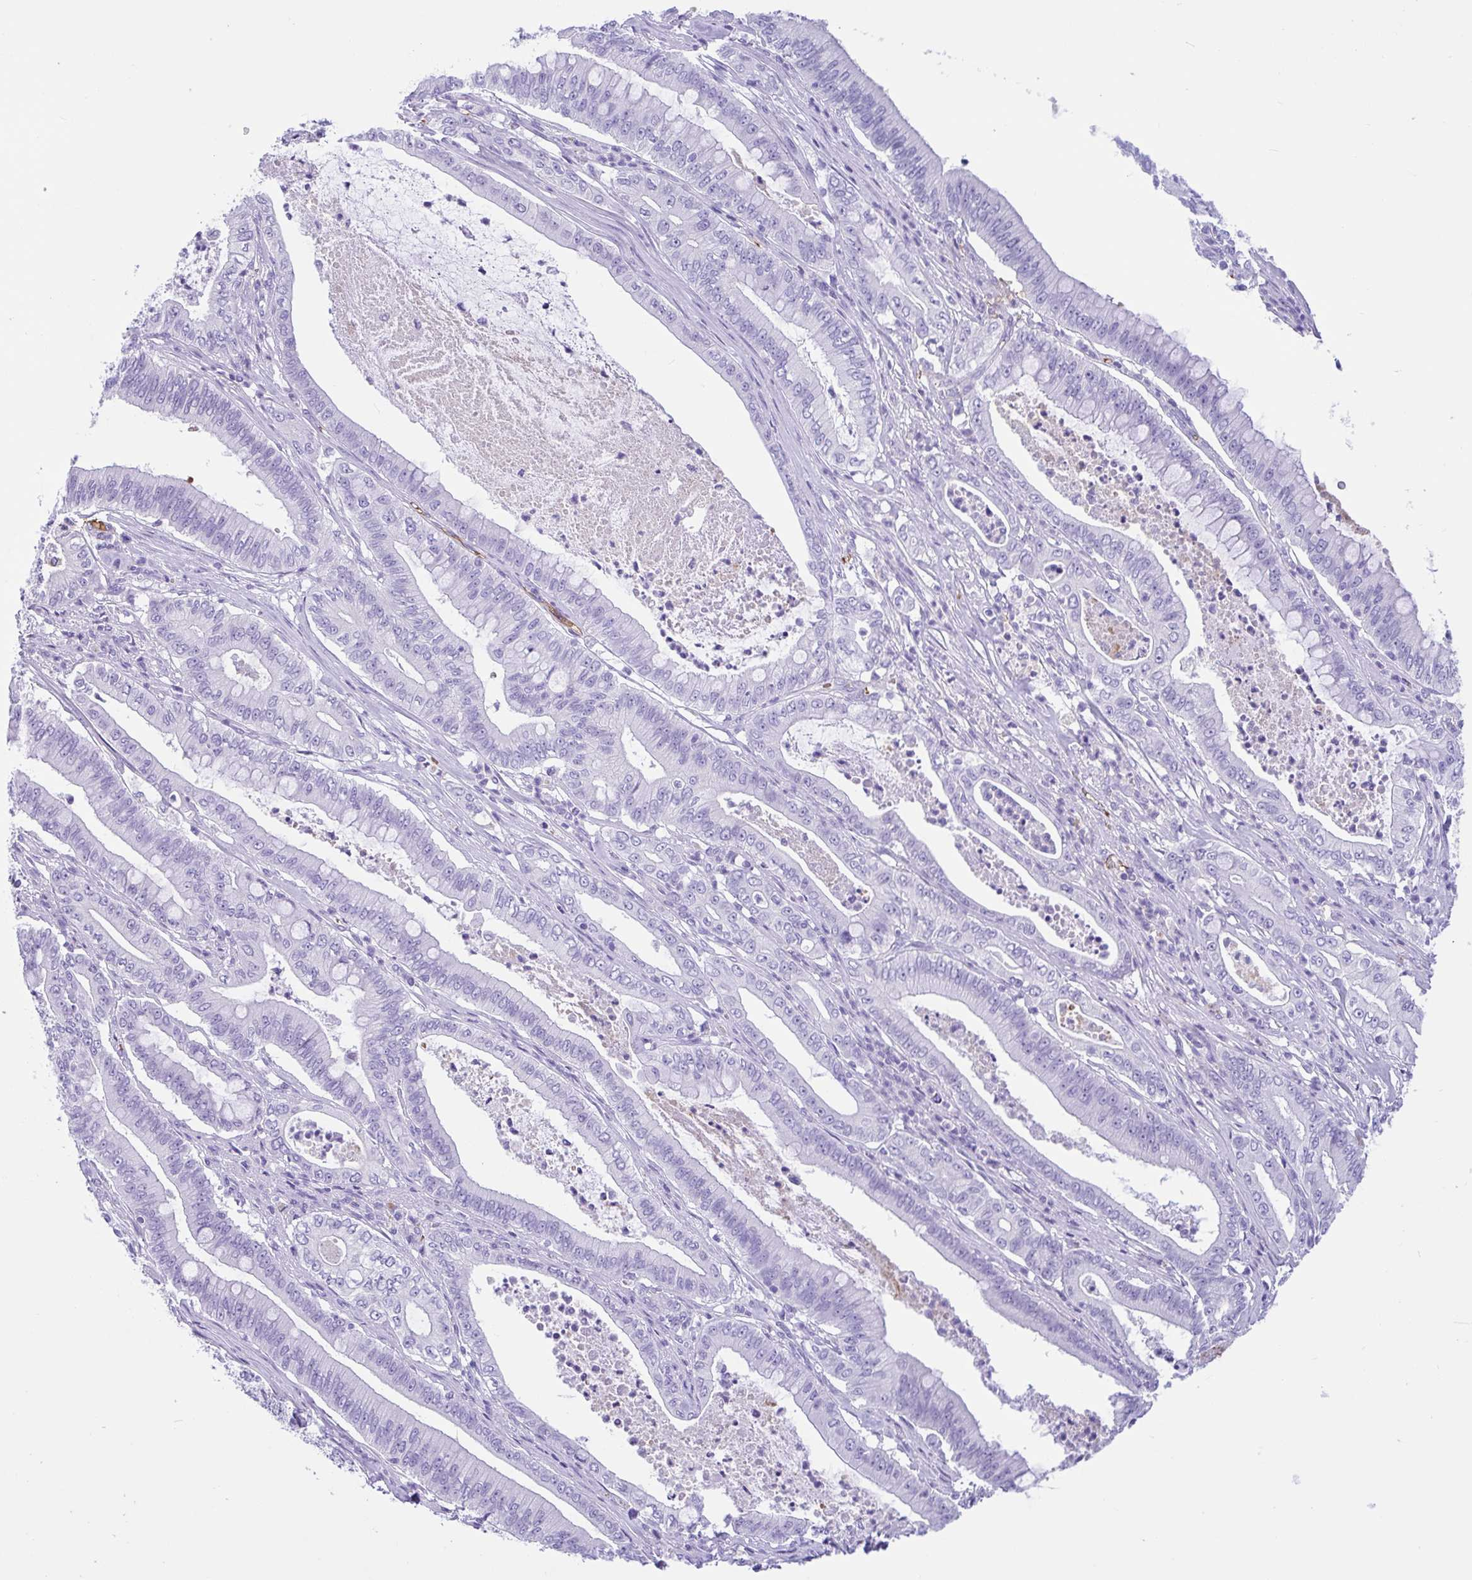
{"staining": {"intensity": "negative", "quantity": "none", "location": "none"}, "tissue": "pancreatic cancer", "cell_type": "Tumor cells", "image_type": "cancer", "snomed": [{"axis": "morphology", "description": "Adenocarcinoma, NOS"}, {"axis": "topography", "description": "Pancreas"}], "caption": "Tumor cells show no significant protein expression in pancreatic cancer. Nuclei are stained in blue.", "gene": "TMEM79", "patient": {"sex": "male", "age": 71}}